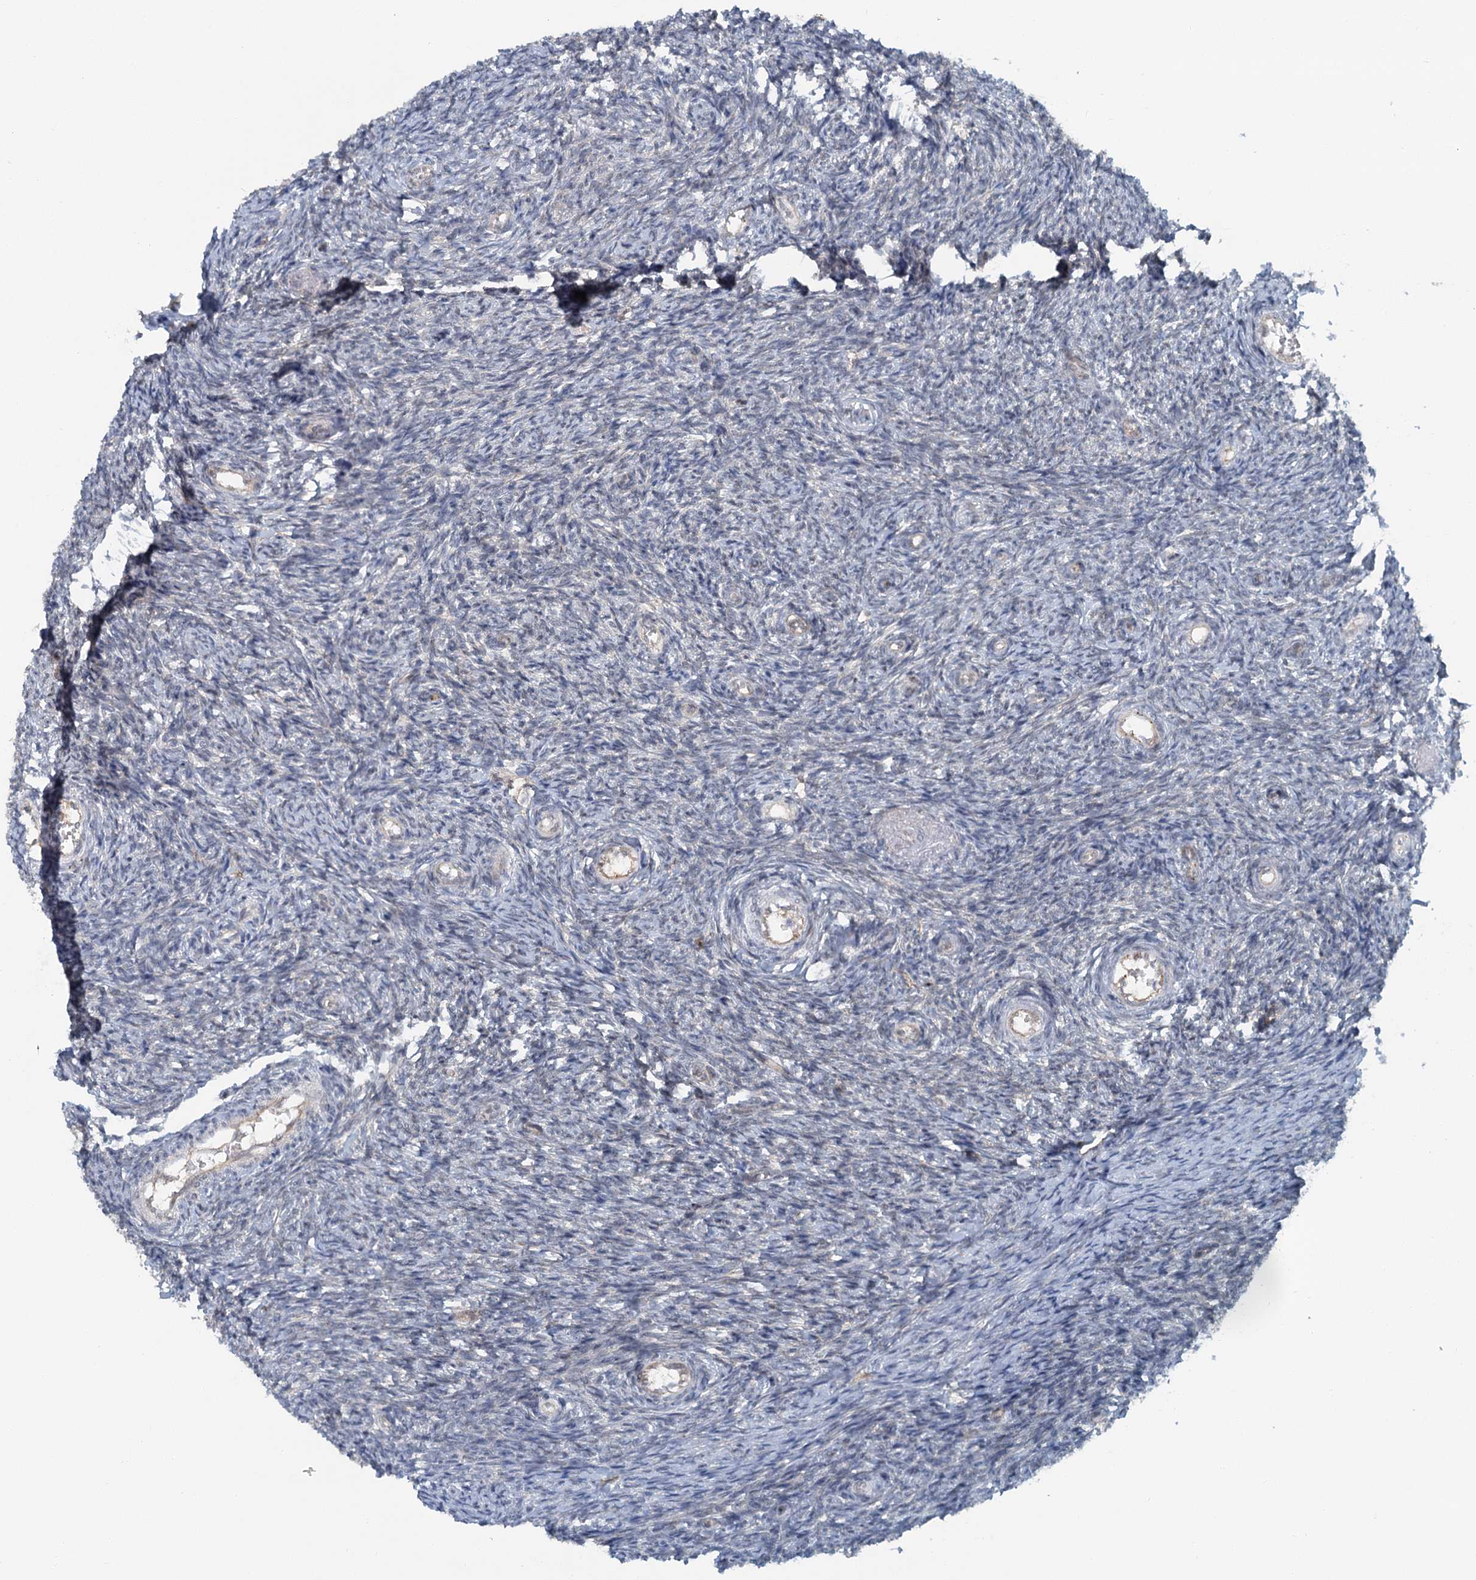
{"staining": {"intensity": "negative", "quantity": "none", "location": "none"}, "tissue": "ovary", "cell_type": "Ovarian stroma cells", "image_type": "normal", "snomed": [{"axis": "morphology", "description": "Normal tissue, NOS"}, {"axis": "topography", "description": "Ovary"}], "caption": "IHC image of benign human ovary stained for a protein (brown), which exhibits no expression in ovarian stroma cells.", "gene": "TAS2R42", "patient": {"sex": "female", "age": 44}}